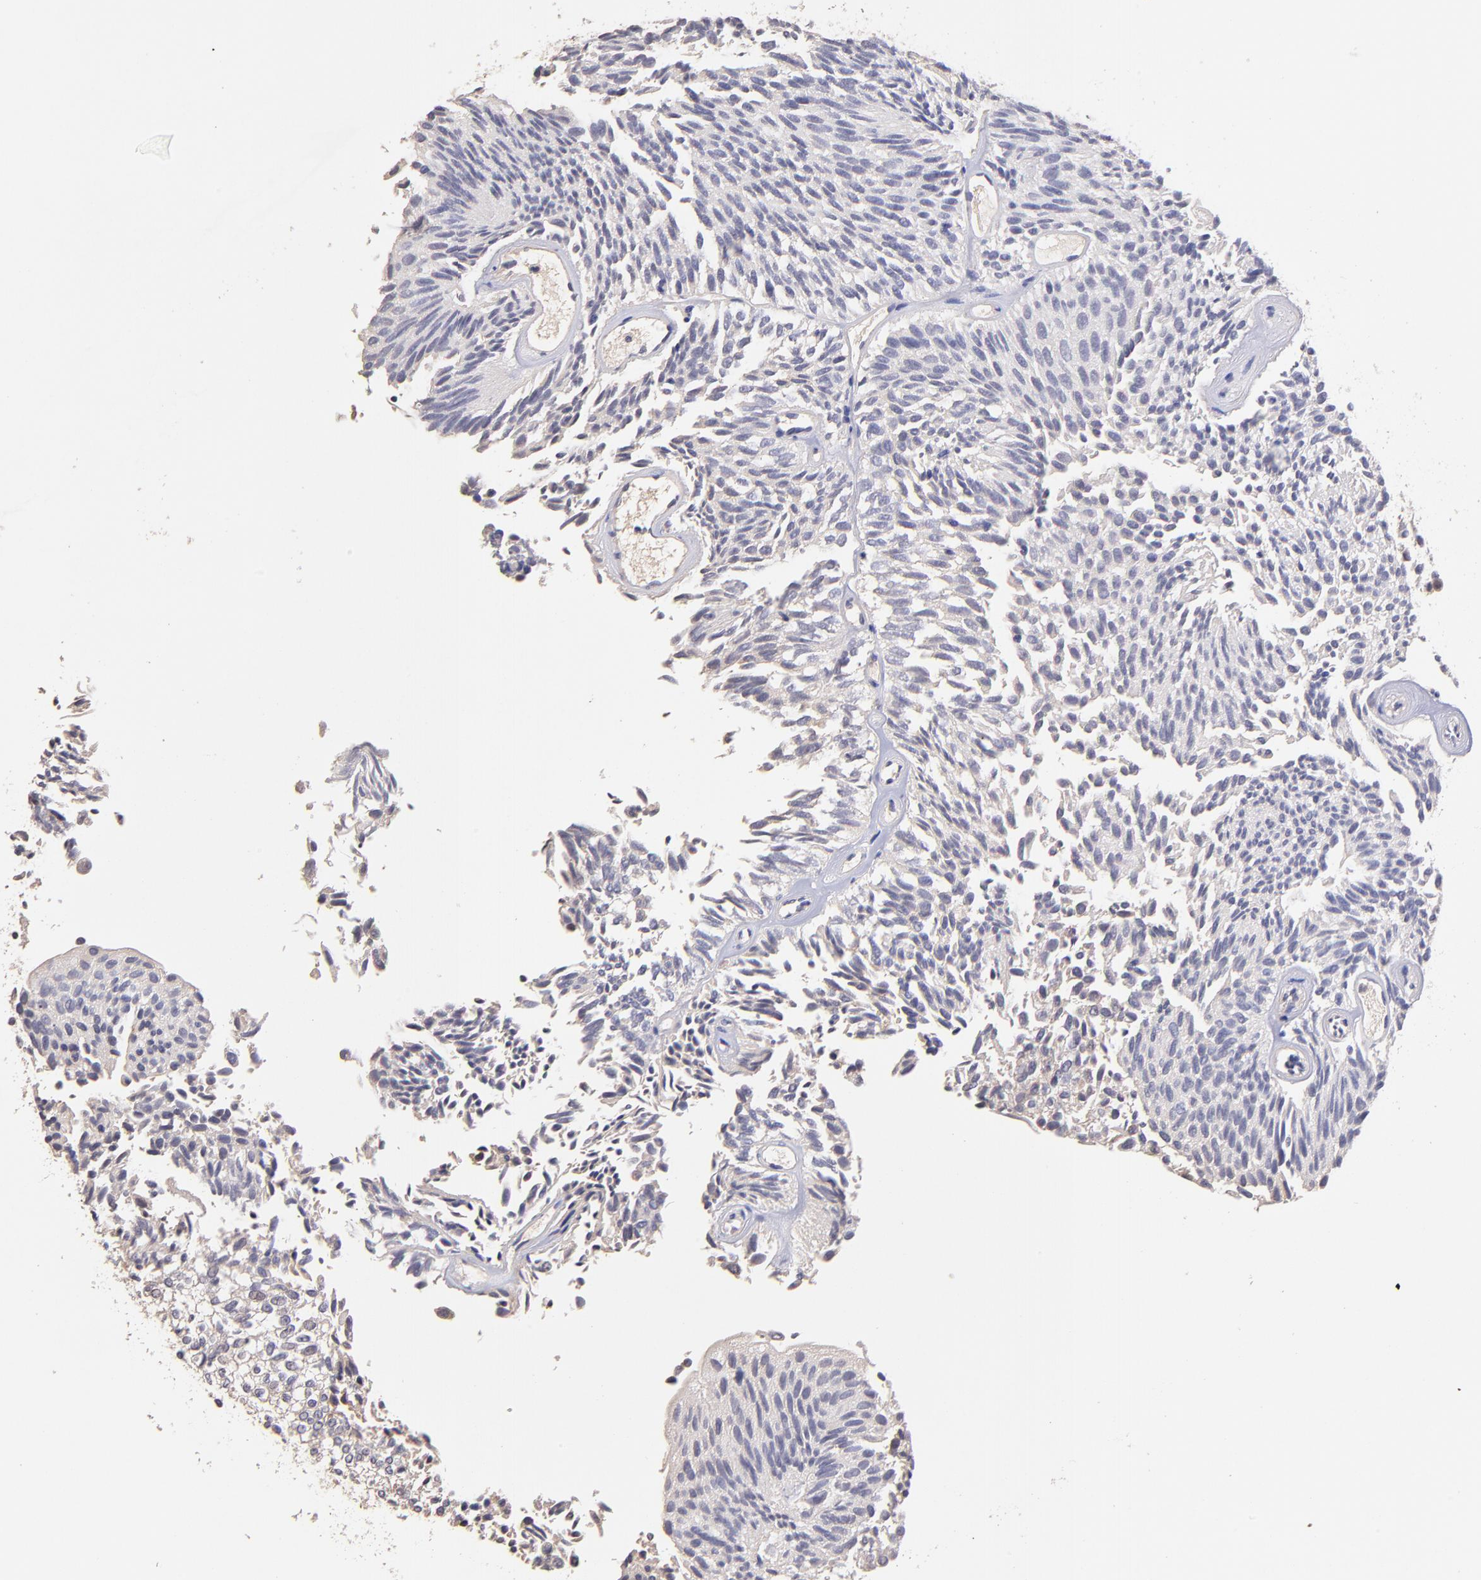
{"staining": {"intensity": "negative", "quantity": "none", "location": "none"}, "tissue": "urothelial cancer", "cell_type": "Tumor cells", "image_type": "cancer", "snomed": [{"axis": "morphology", "description": "Urothelial carcinoma, Low grade"}, {"axis": "topography", "description": "Urinary bladder"}], "caption": "The immunohistochemistry (IHC) photomicrograph has no significant staining in tumor cells of low-grade urothelial carcinoma tissue.", "gene": "RNASEL", "patient": {"sex": "male", "age": 76}}